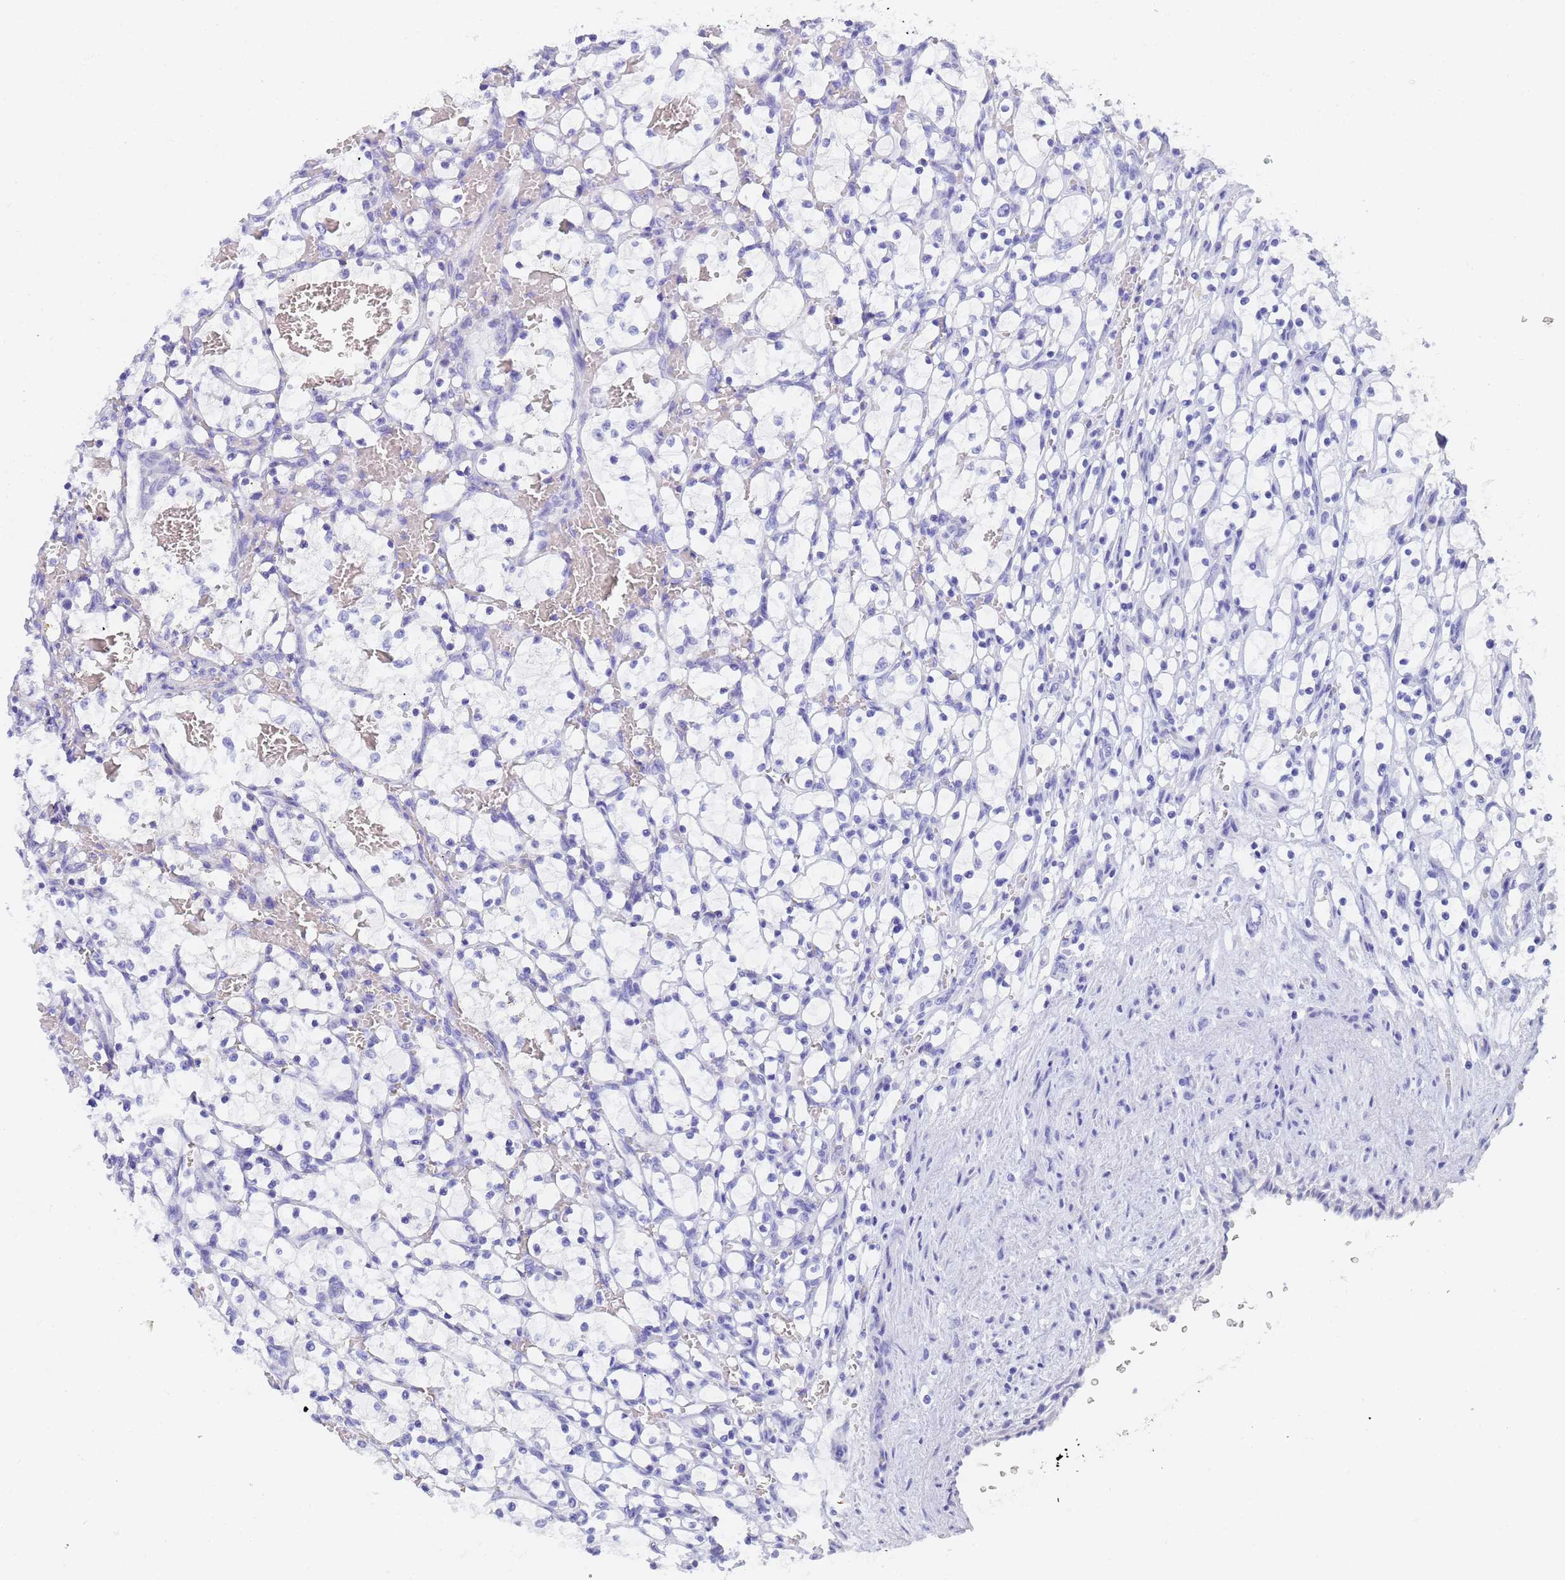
{"staining": {"intensity": "negative", "quantity": "none", "location": "none"}, "tissue": "renal cancer", "cell_type": "Tumor cells", "image_type": "cancer", "snomed": [{"axis": "morphology", "description": "Adenocarcinoma, NOS"}, {"axis": "topography", "description": "Kidney"}], "caption": "There is no significant positivity in tumor cells of renal cancer (adenocarcinoma).", "gene": "STATH", "patient": {"sex": "female", "age": 69}}